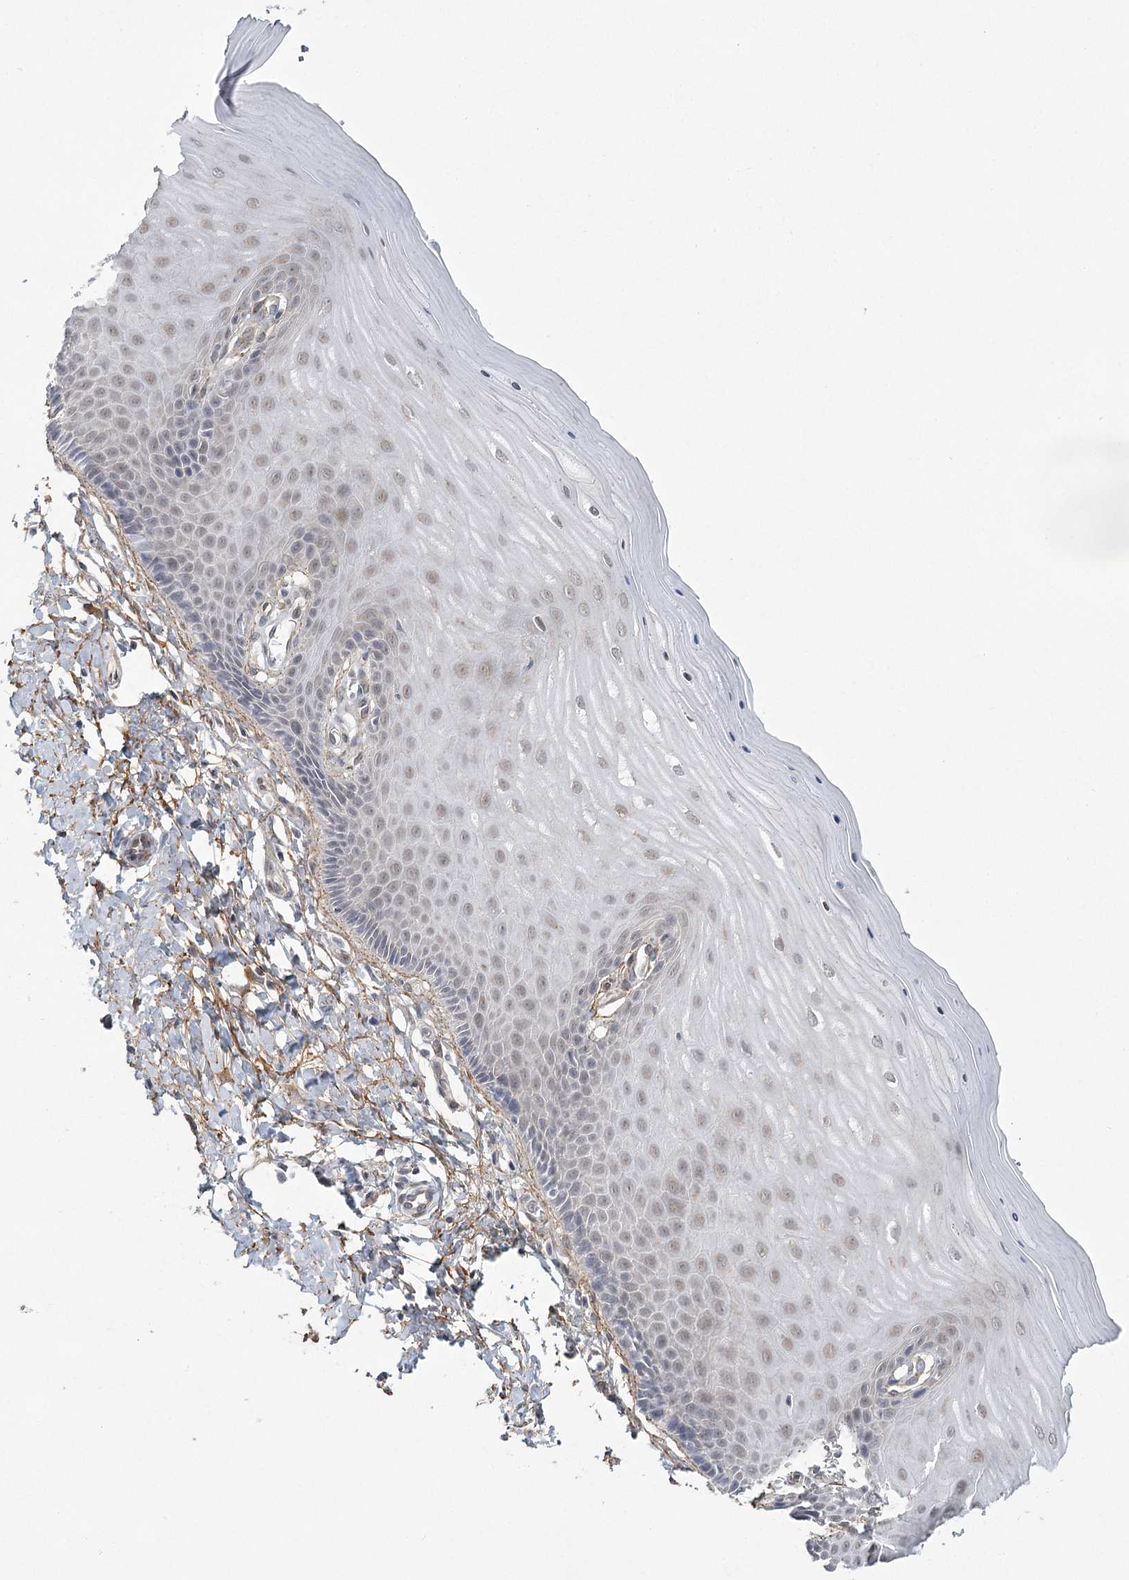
{"staining": {"intensity": "negative", "quantity": "none", "location": "none"}, "tissue": "cervix", "cell_type": "Glandular cells", "image_type": "normal", "snomed": [{"axis": "morphology", "description": "Normal tissue, NOS"}, {"axis": "topography", "description": "Cervix"}], "caption": "The histopathology image exhibits no significant staining in glandular cells of cervix. The staining was performed using DAB (3,3'-diaminobenzidine) to visualize the protein expression in brown, while the nuclei were stained in blue with hematoxylin (Magnification: 20x).", "gene": "MED28", "patient": {"sex": "female", "age": 55}}